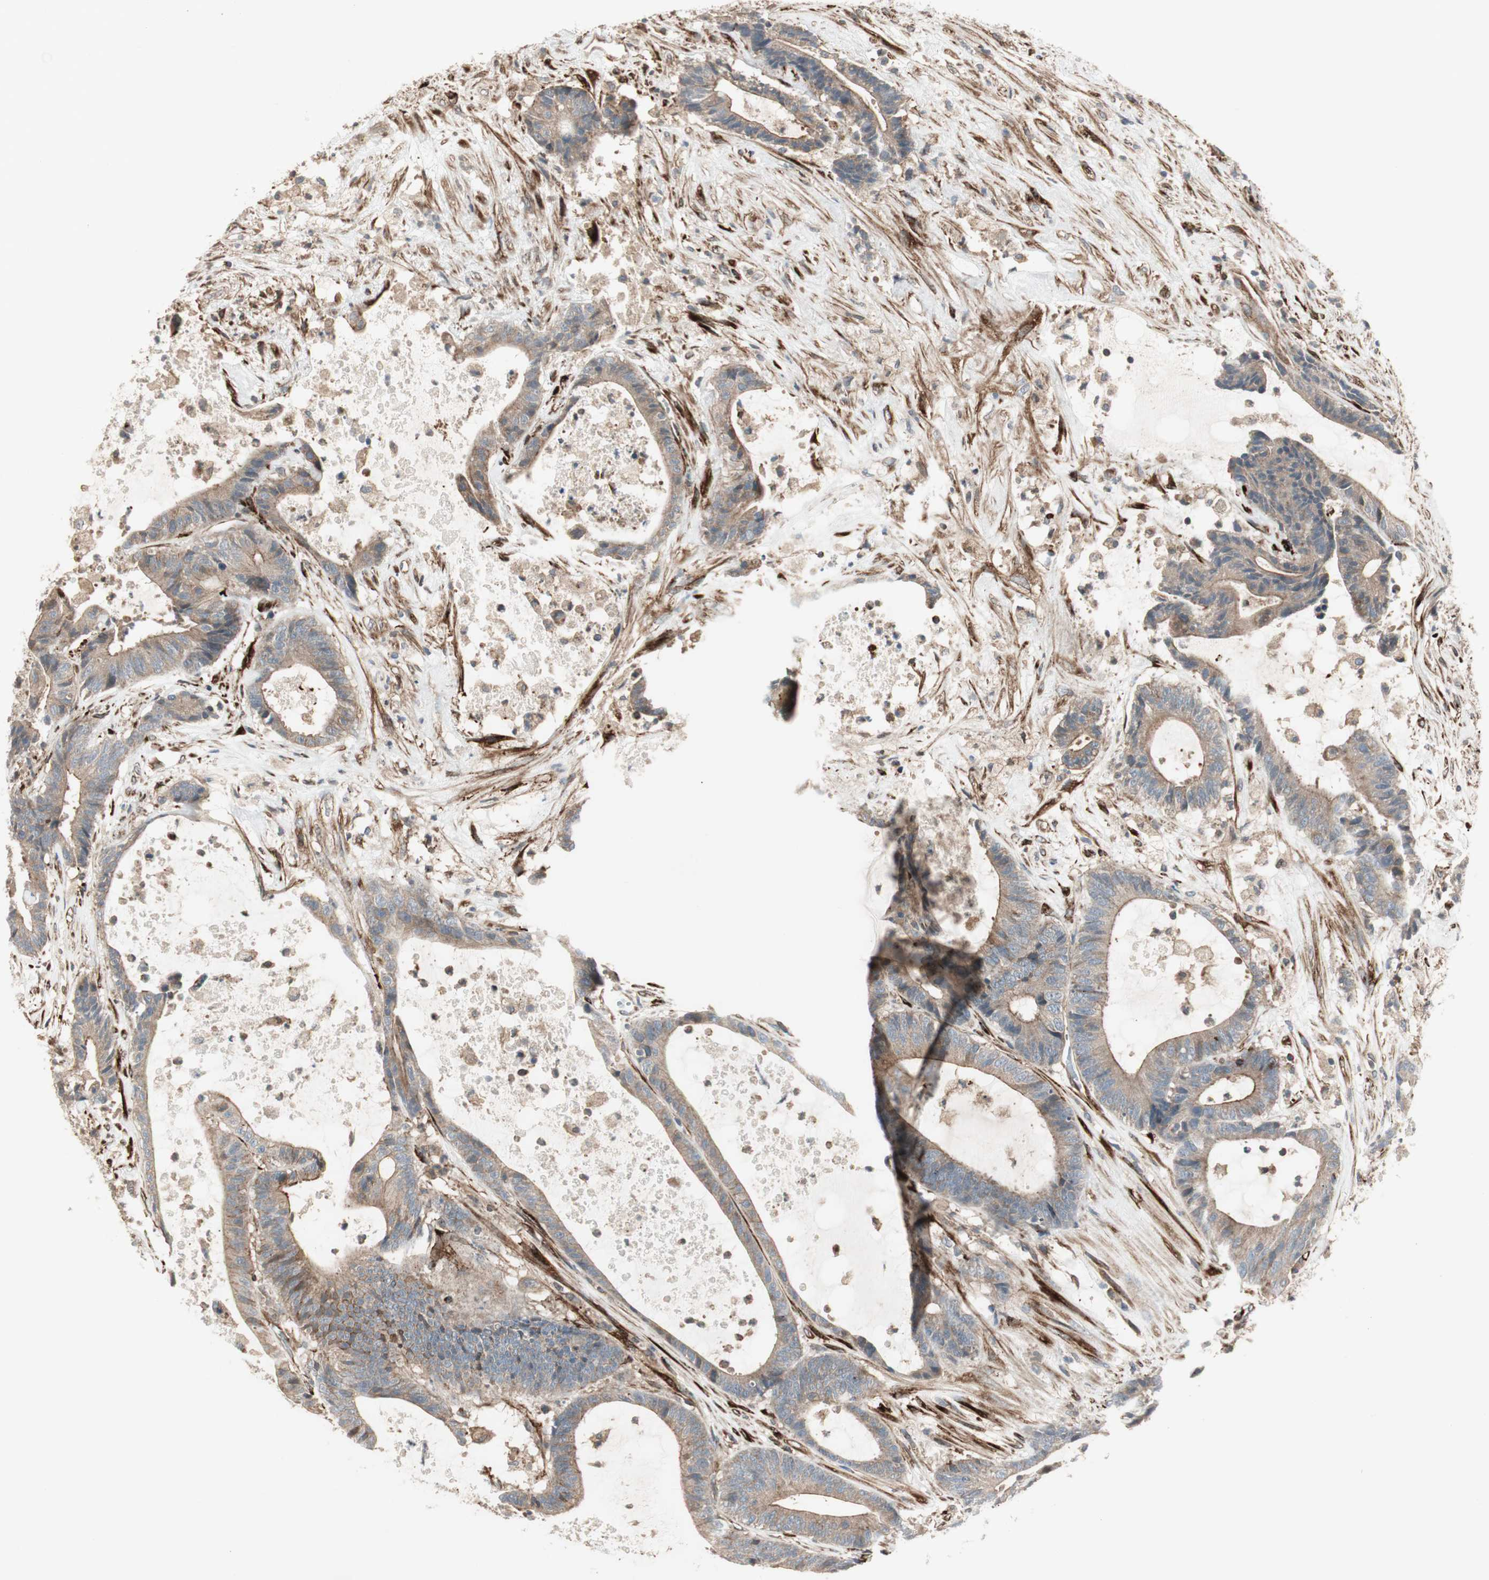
{"staining": {"intensity": "weak", "quantity": ">75%", "location": "cytoplasmic/membranous"}, "tissue": "colorectal cancer", "cell_type": "Tumor cells", "image_type": "cancer", "snomed": [{"axis": "morphology", "description": "Adenocarcinoma, NOS"}, {"axis": "topography", "description": "Colon"}], "caption": "Adenocarcinoma (colorectal) stained for a protein reveals weak cytoplasmic/membranous positivity in tumor cells.", "gene": "PRKG1", "patient": {"sex": "female", "age": 84}}